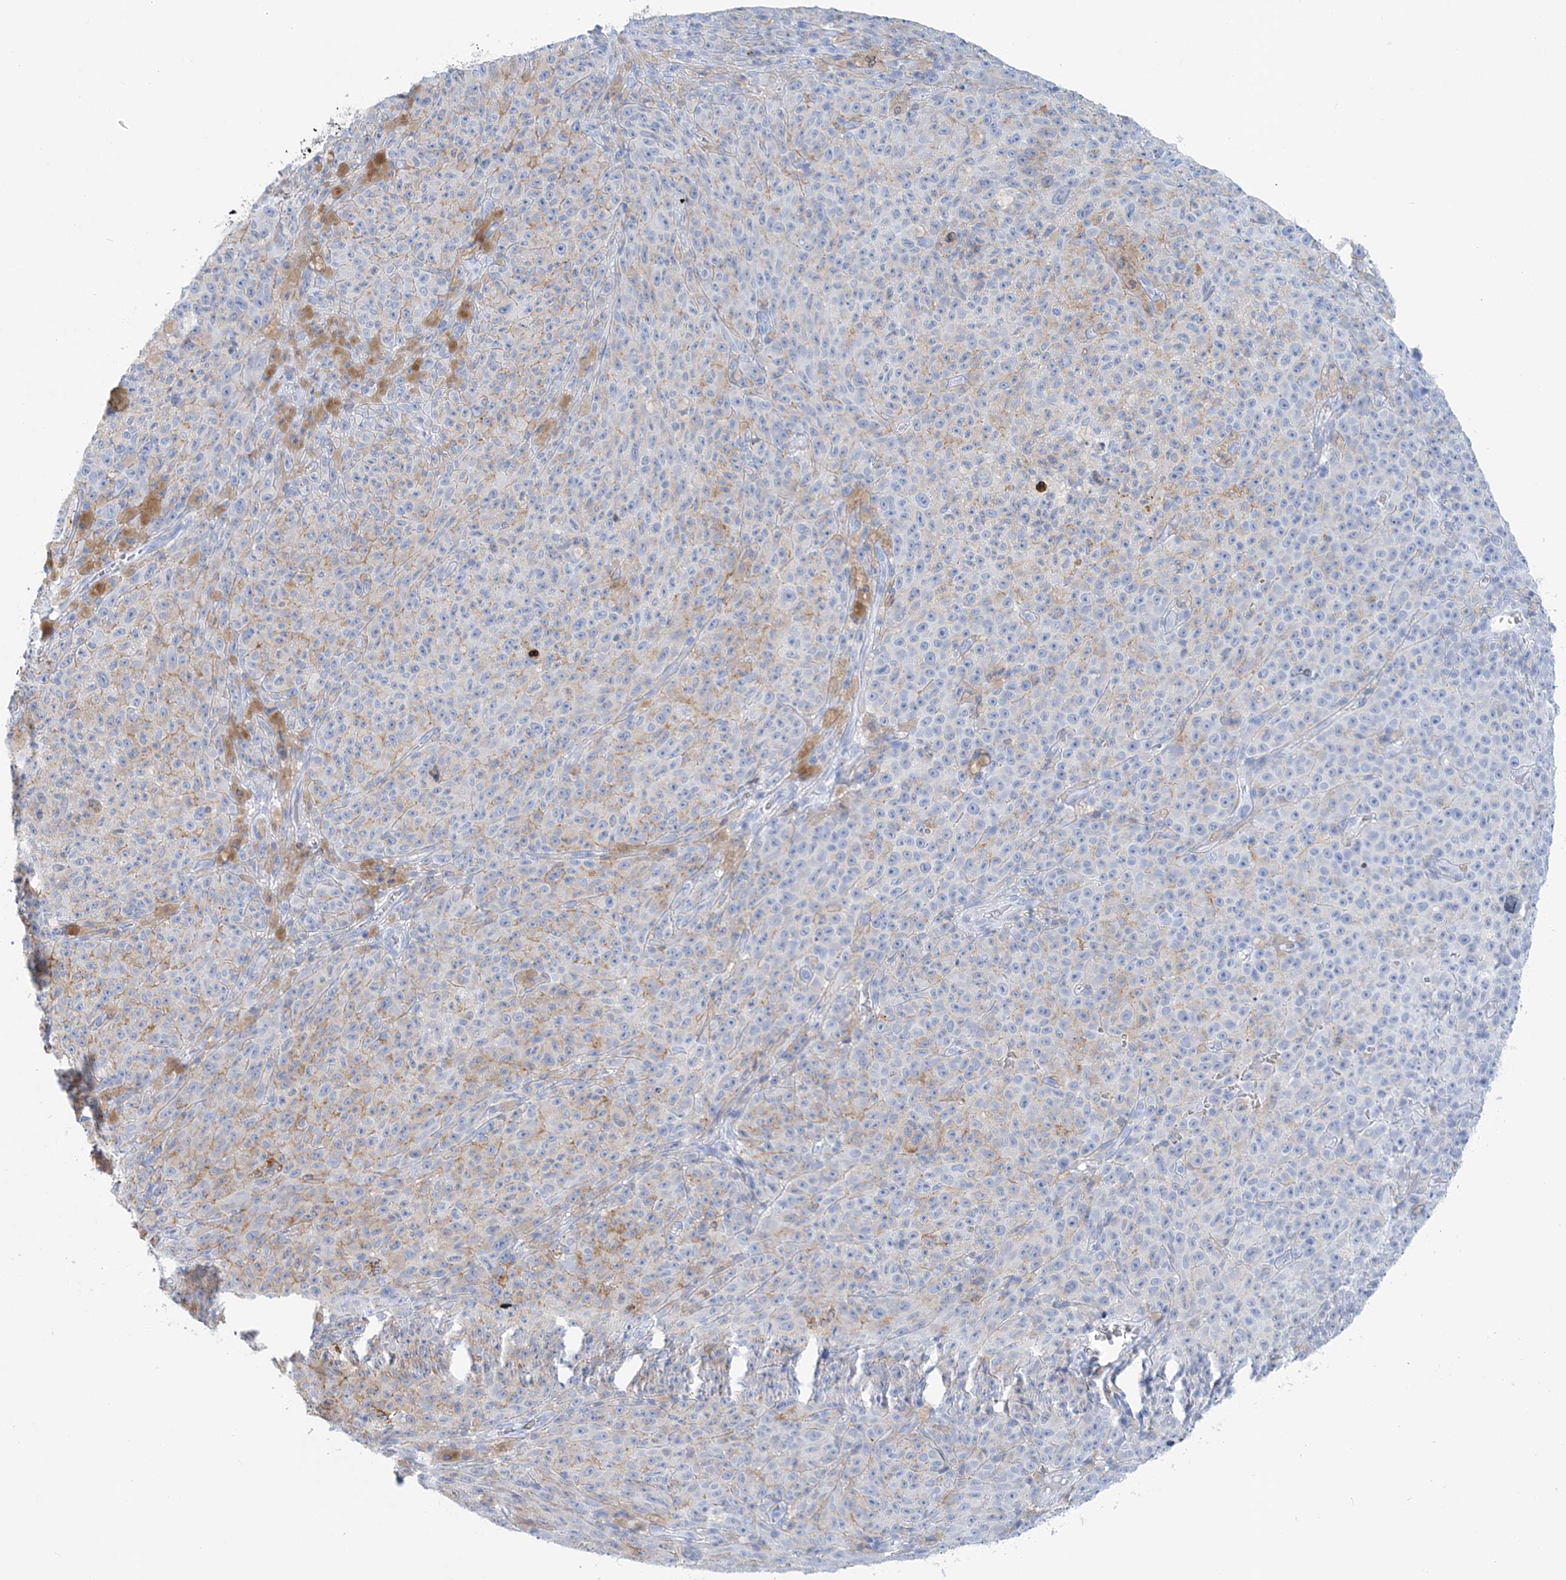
{"staining": {"intensity": "weak", "quantity": "<25%", "location": "cytoplasmic/membranous"}, "tissue": "melanoma", "cell_type": "Tumor cells", "image_type": "cancer", "snomed": [{"axis": "morphology", "description": "Malignant melanoma, NOS"}, {"axis": "topography", "description": "Skin"}], "caption": "The photomicrograph shows no staining of tumor cells in malignant melanoma.", "gene": "NKX6-1", "patient": {"sex": "female", "age": 82}}